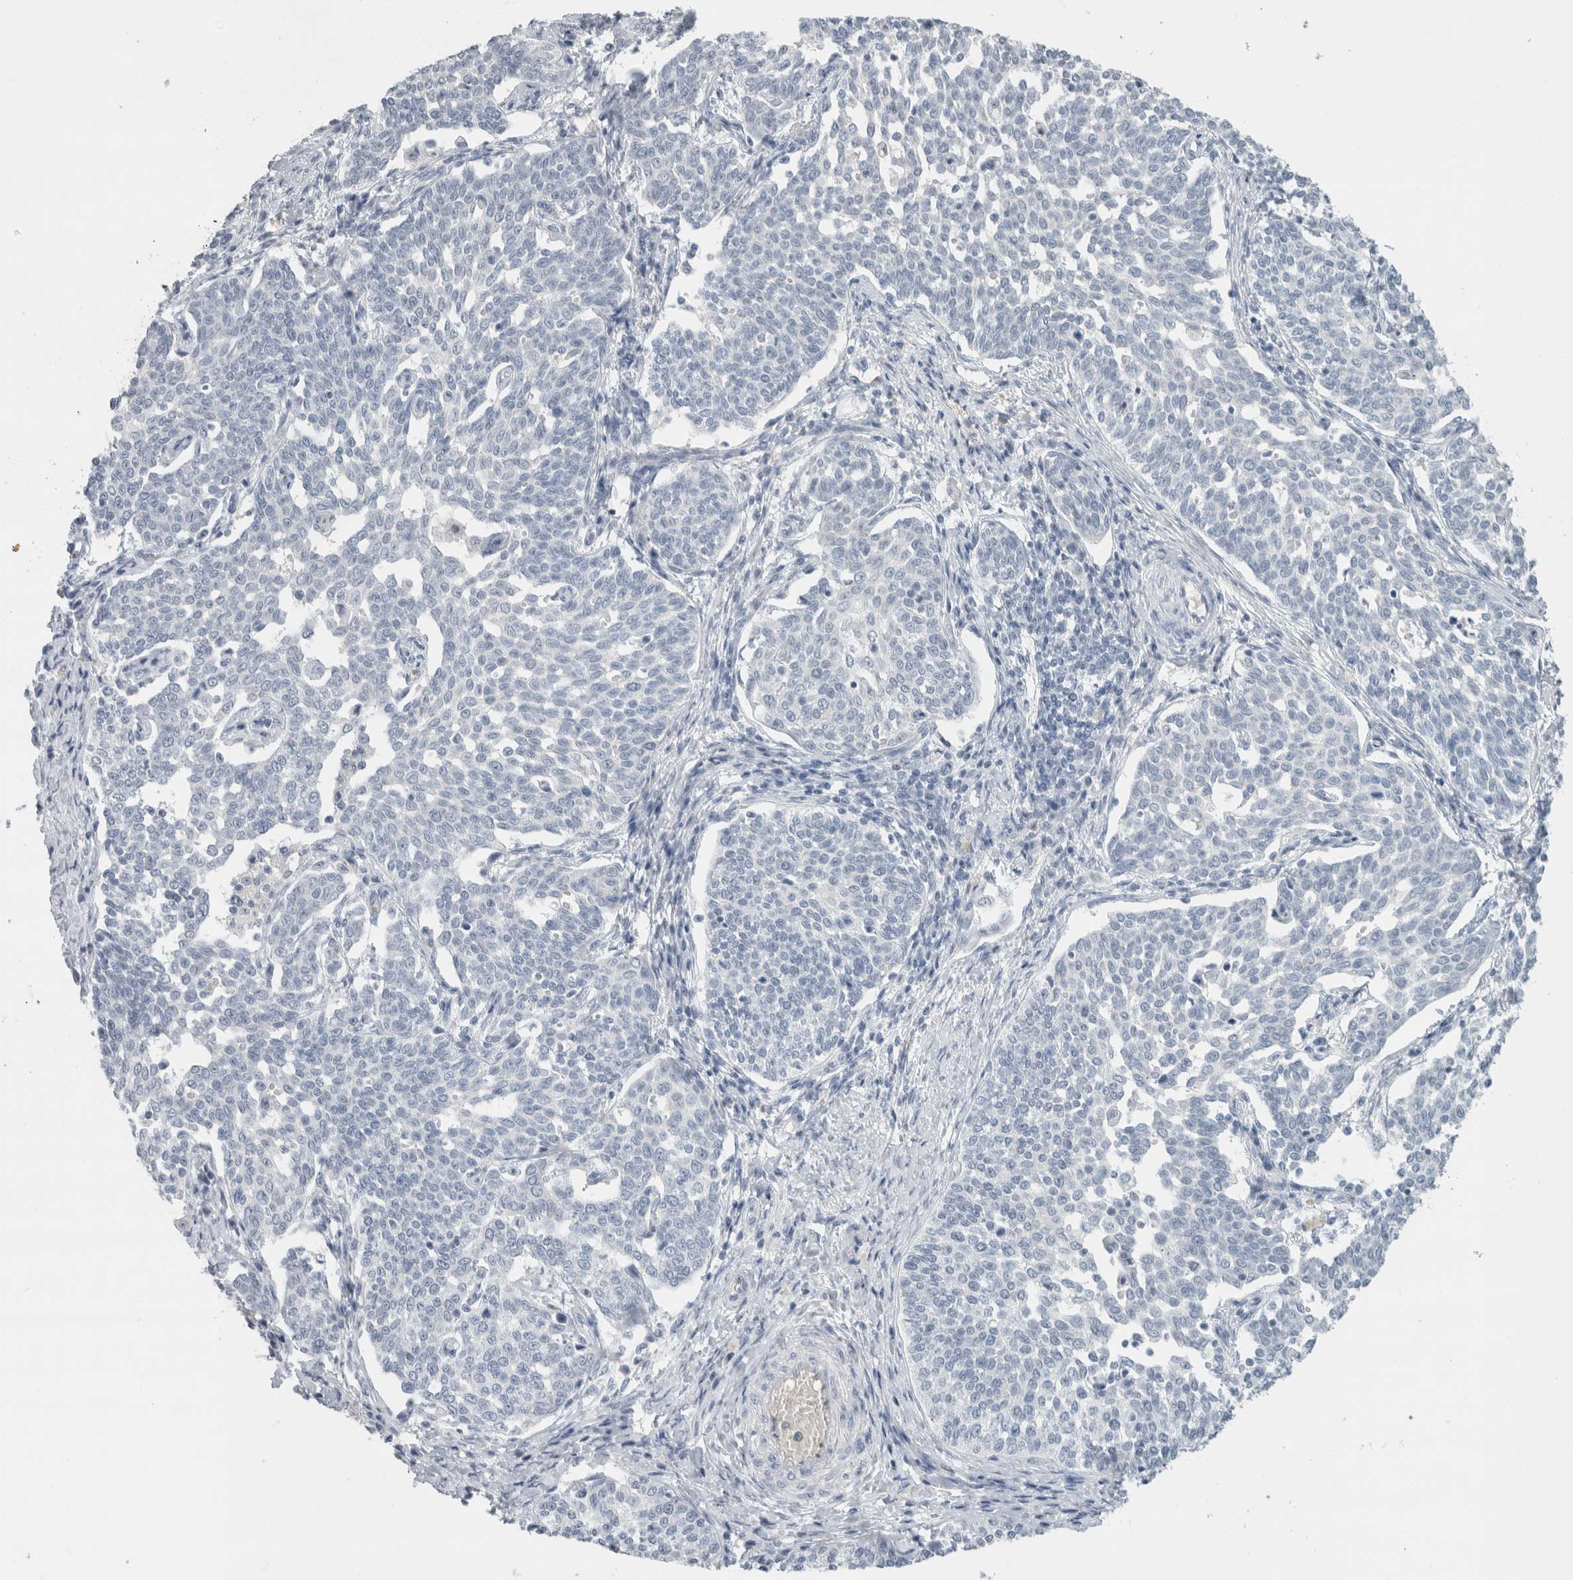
{"staining": {"intensity": "negative", "quantity": "none", "location": "none"}, "tissue": "cervical cancer", "cell_type": "Tumor cells", "image_type": "cancer", "snomed": [{"axis": "morphology", "description": "Squamous cell carcinoma, NOS"}, {"axis": "topography", "description": "Cervix"}], "caption": "IHC of cervical cancer reveals no expression in tumor cells. (DAB immunohistochemistry (IHC) visualized using brightfield microscopy, high magnification).", "gene": "FMR1NB", "patient": {"sex": "female", "age": 34}}